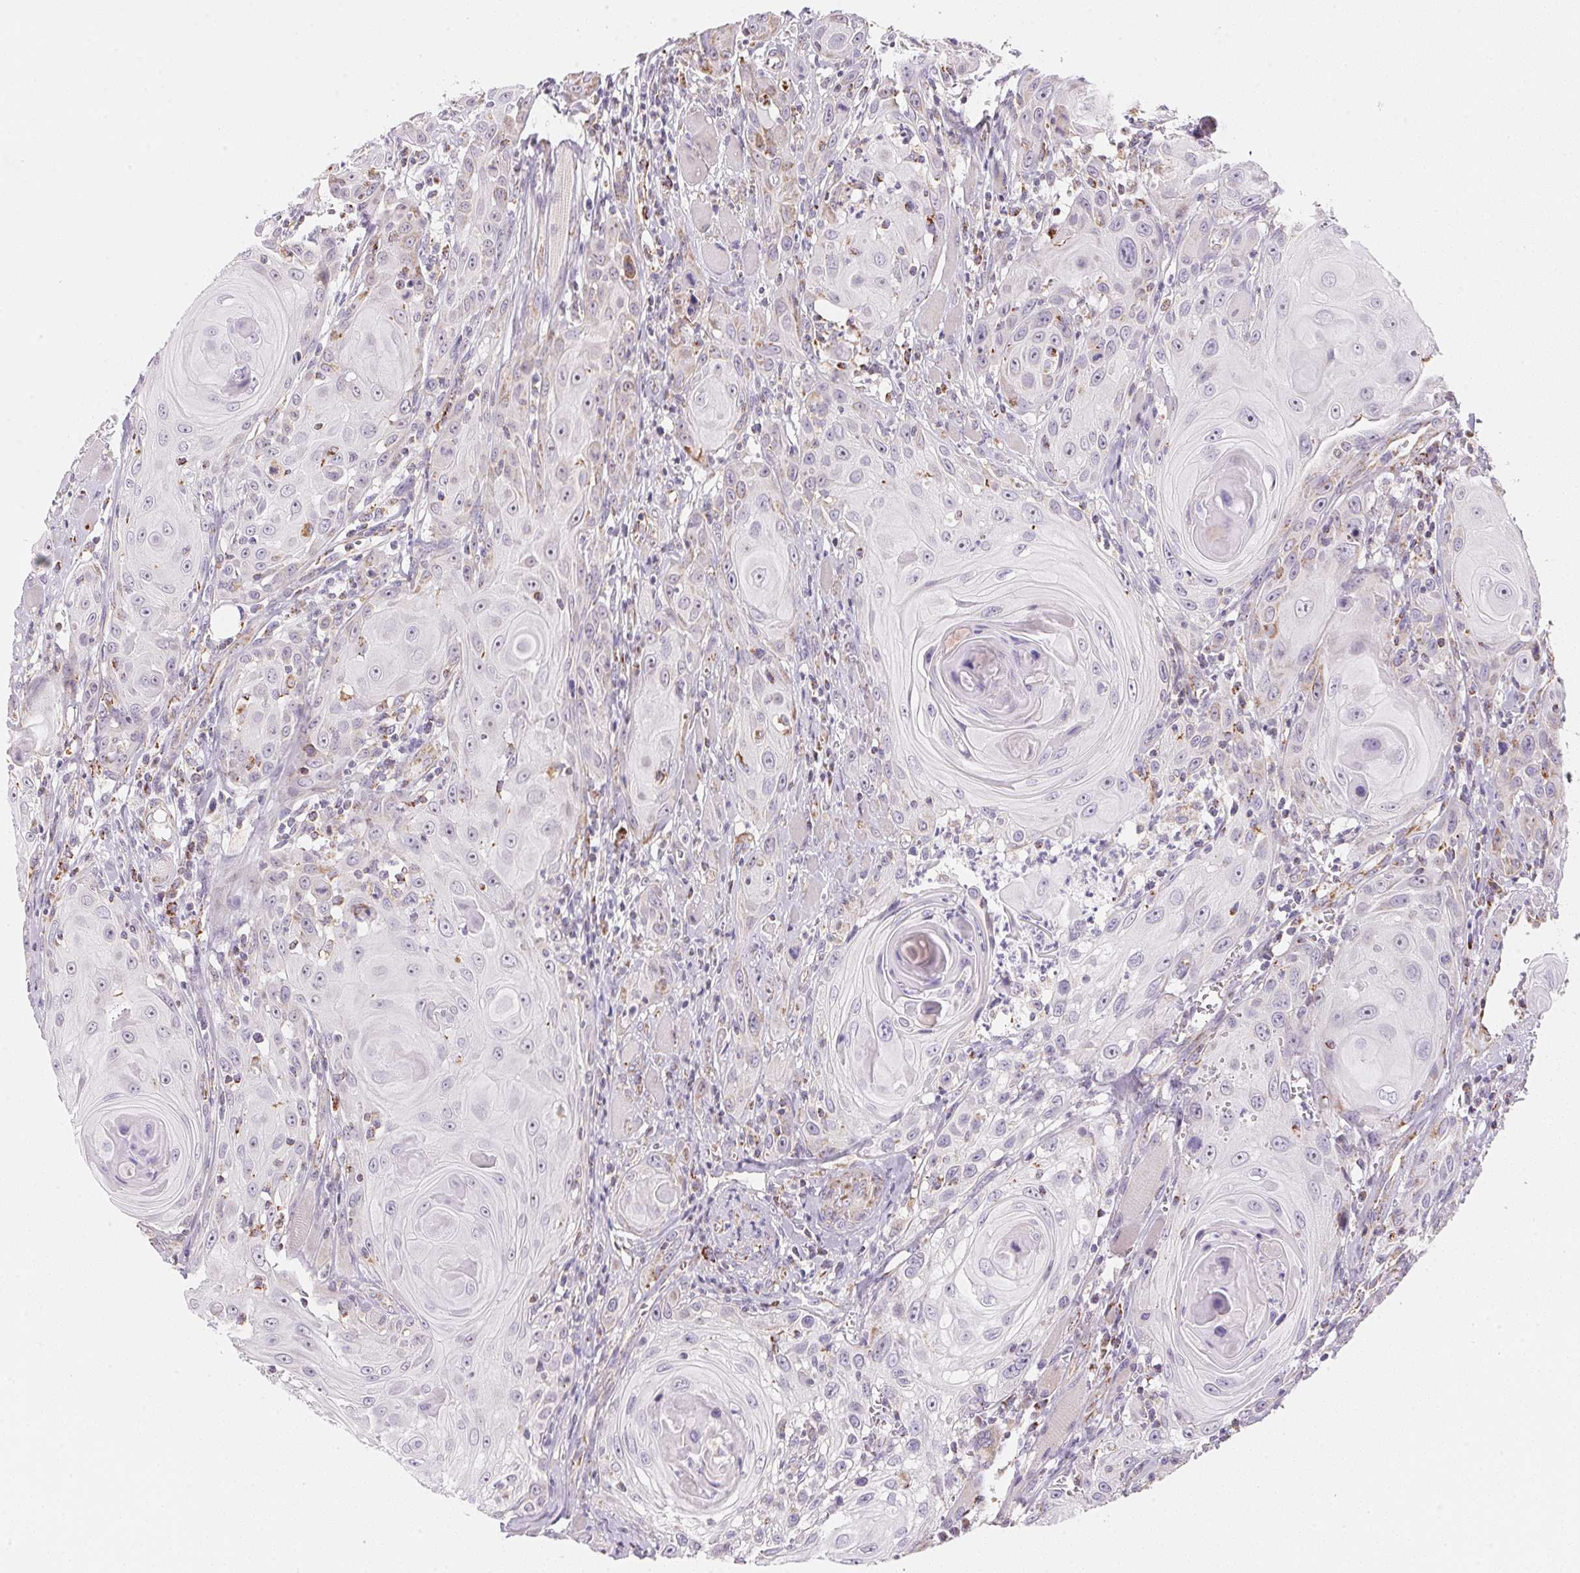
{"staining": {"intensity": "negative", "quantity": "none", "location": "none"}, "tissue": "head and neck cancer", "cell_type": "Tumor cells", "image_type": "cancer", "snomed": [{"axis": "morphology", "description": "Squamous cell carcinoma, NOS"}, {"axis": "topography", "description": "Head-Neck"}], "caption": "IHC micrograph of human head and neck cancer stained for a protein (brown), which shows no expression in tumor cells. (DAB IHC with hematoxylin counter stain).", "gene": "GIPC2", "patient": {"sex": "female", "age": 80}}